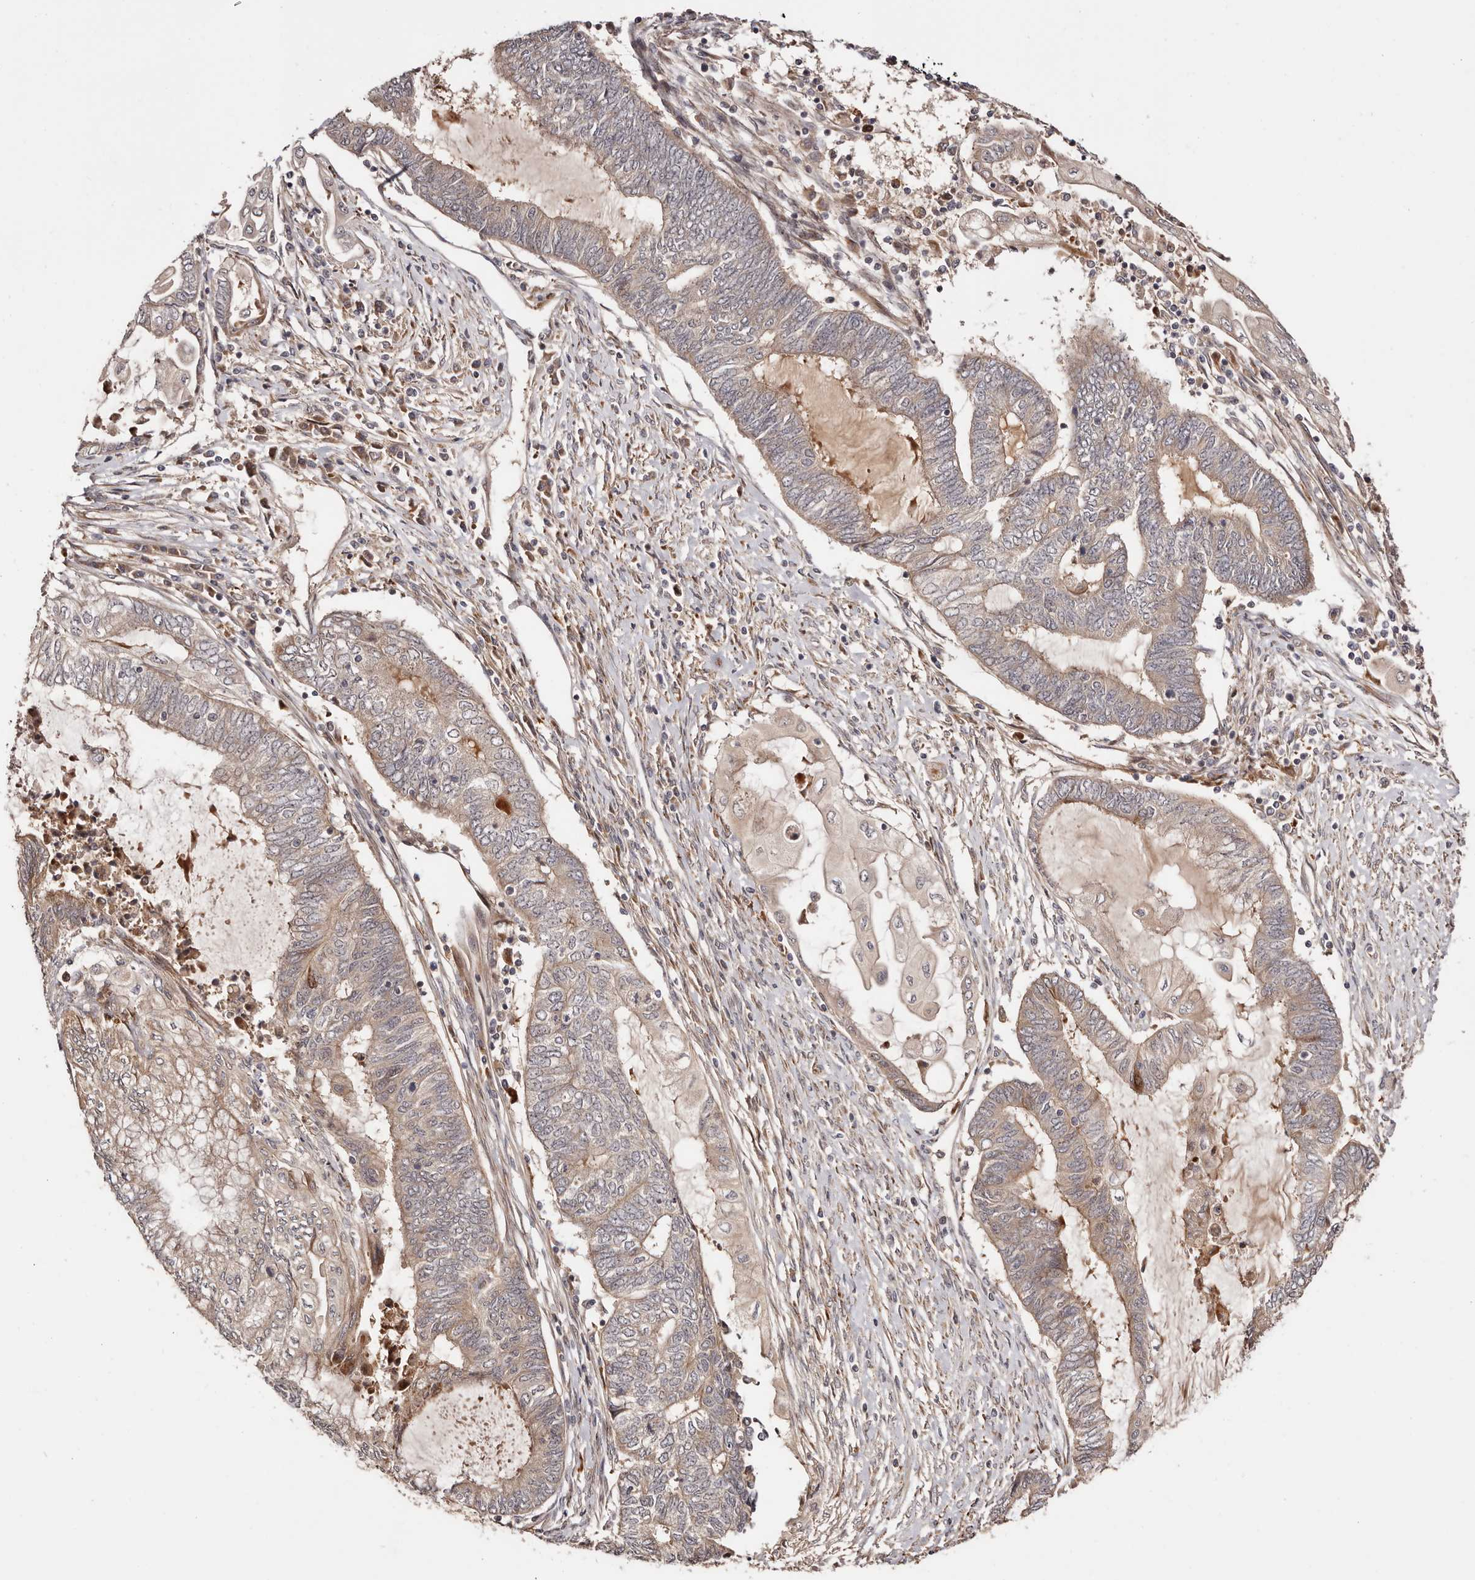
{"staining": {"intensity": "weak", "quantity": "25%-75%", "location": "cytoplasmic/membranous"}, "tissue": "endometrial cancer", "cell_type": "Tumor cells", "image_type": "cancer", "snomed": [{"axis": "morphology", "description": "Adenocarcinoma, NOS"}, {"axis": "topography", "description": "Uterus"}, {"axis": "topography", "description": "Endometrium"}], "caption": "A high-resolution micrograph shows immunohistochemistry (IHC) staining of endometrial cancer (adenocarcinoma), which displays weak cytoplasmic/membranous positivity in approximately 25%-75% of tumor cells. The protein is stained brown, and the nuclei are stained in blue (DAB IHC with brightfield microscopy, high magnification).", "gene": "PTPN22", "patient": {"sex": "female", "age": 70}}